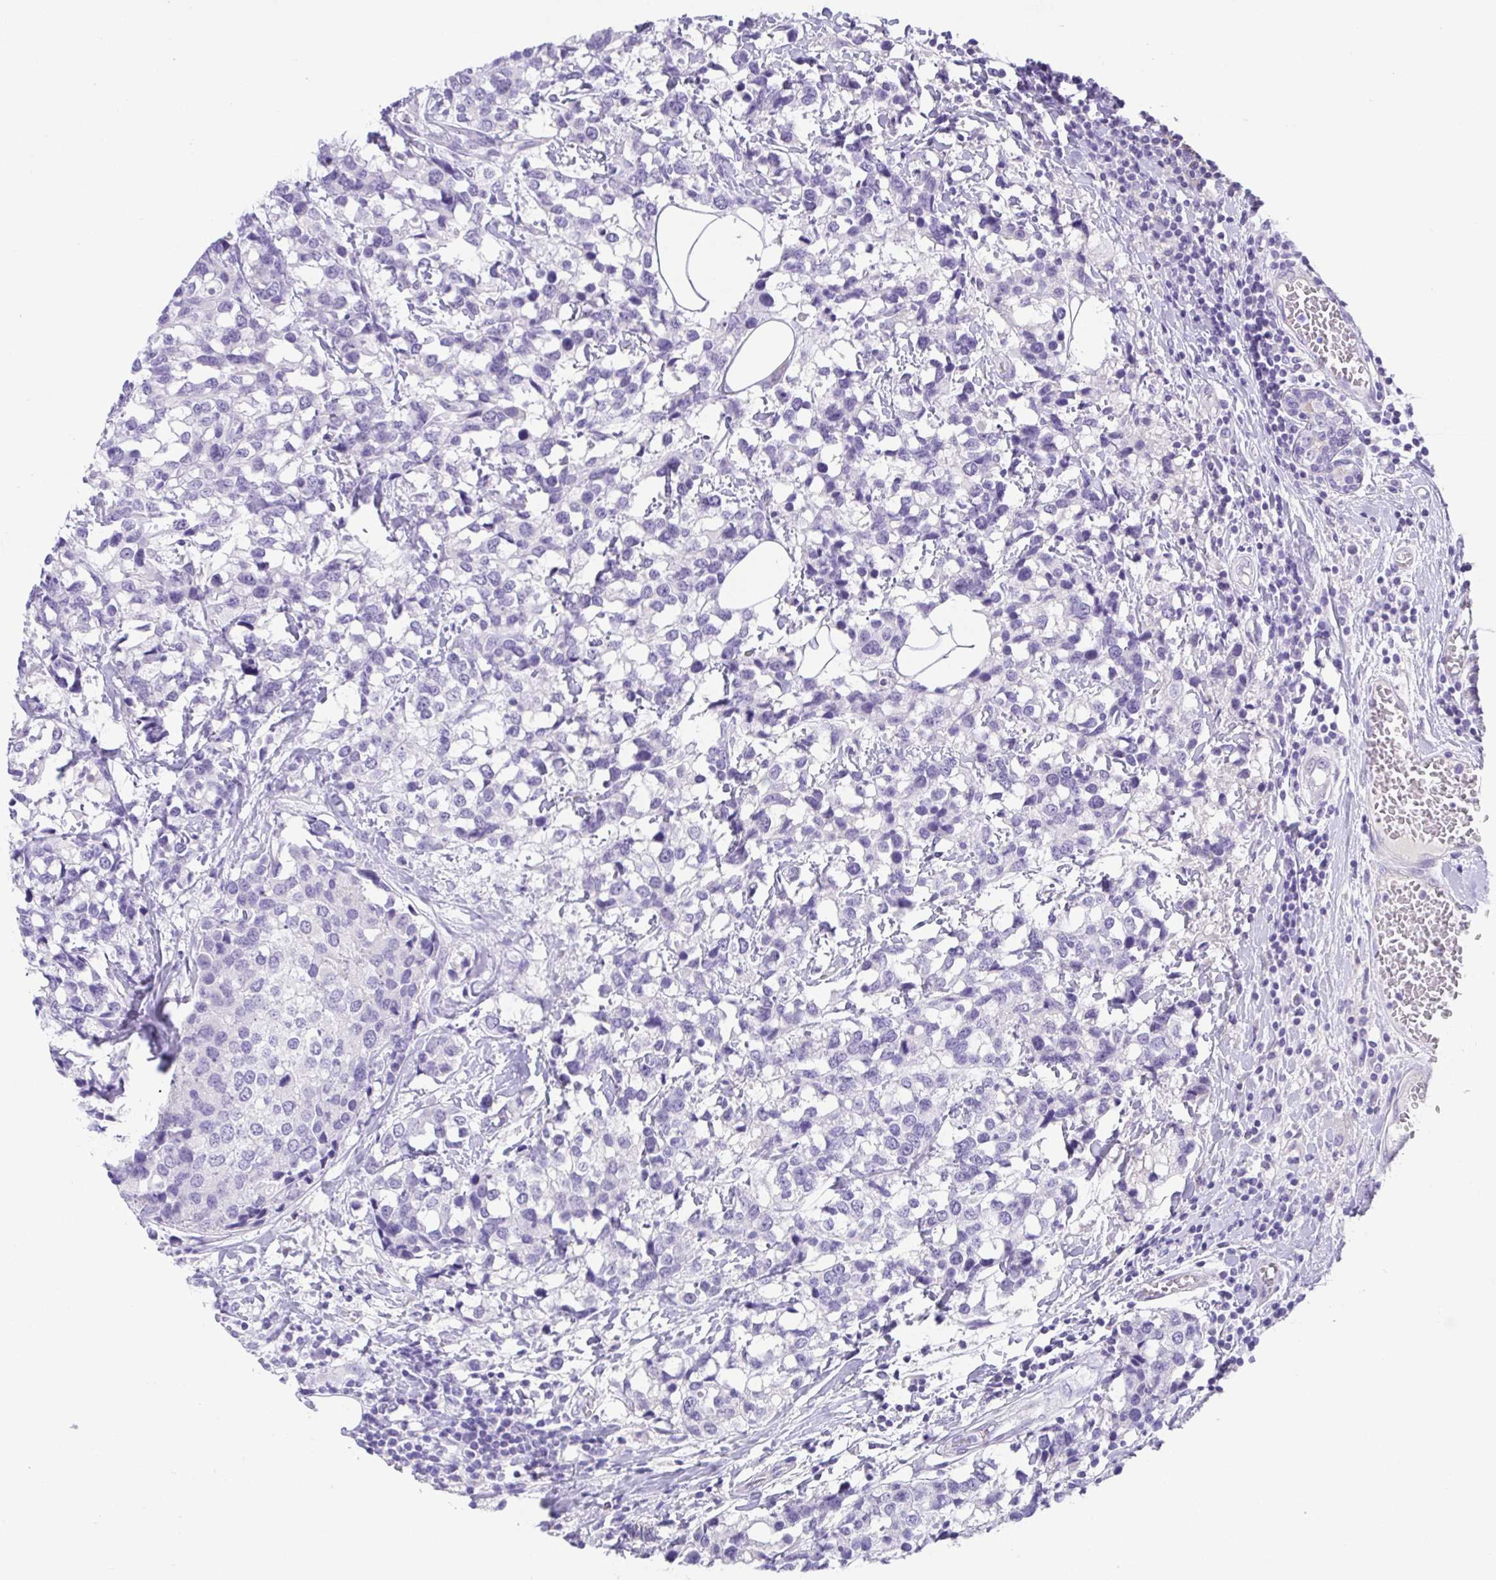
{"staining": {"intensity": "negative", "quantity": "none", "location": "none"}, "tissue": "breast cancer", "cell_type": "Tumor cells", "image_type": "cancer", "snomed": [{"axis": "morphology", "description": "Lobular carcinoma"}, {"axis": "topography", "description": "Breast"}], "caption": "Histopathology image shows no protein positivity in tumor cells of breast lobular carcinoma tissue.", "gene": "SPATA4", "patient": {"sex": "female", "age": 59}}